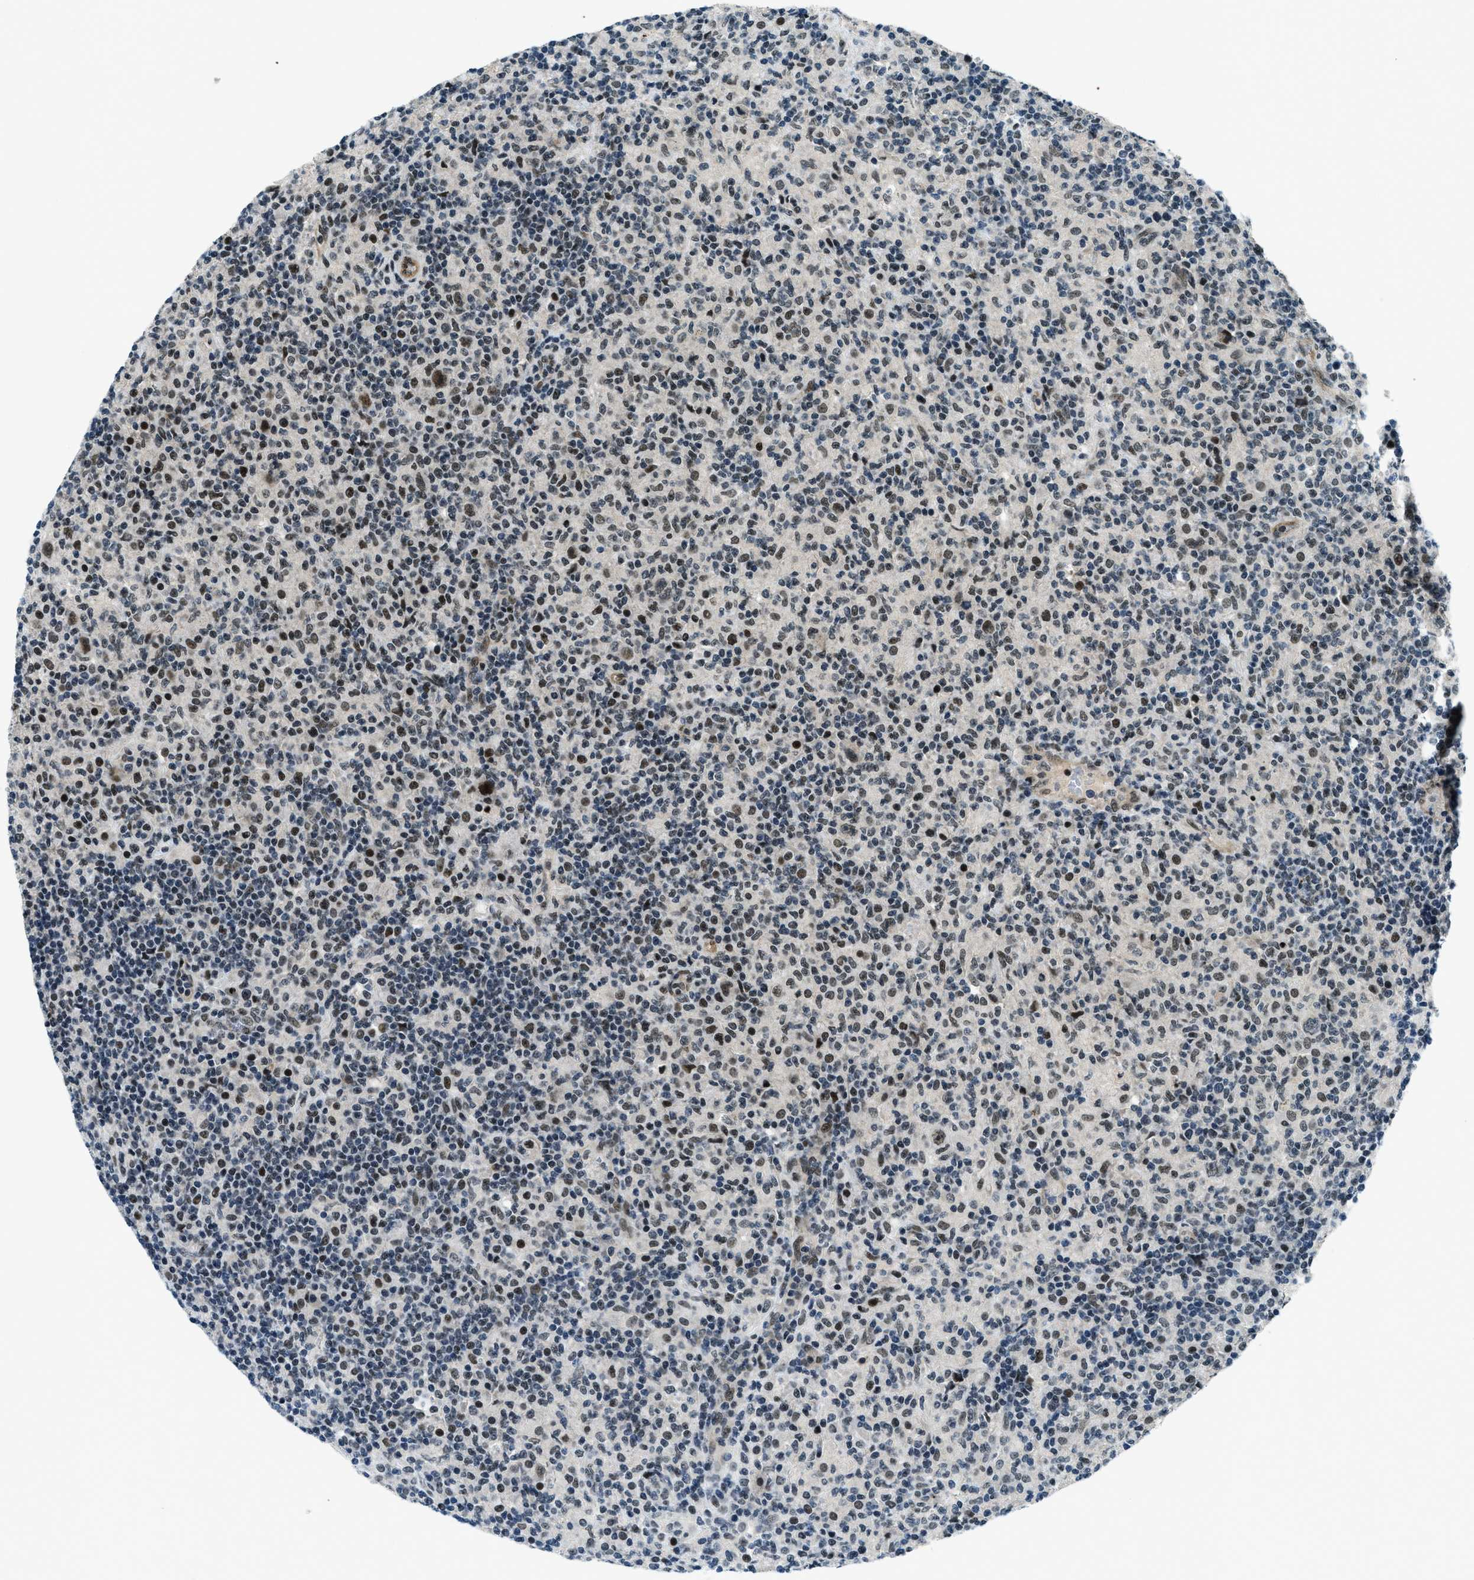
{"staining": {"intensity": "moderate", "quantity": "25%-75%", "location": "nuclear"}, "tissue": "lymphoma", "cell_type": "Tumor cells", "image_type": "cancer", "snomed": [{"axis": "morphology", "description": "Hodgkin's disease, NOS"}, {"axis": "topography", "description": "Lymph node"}], "caption": "Moderate nuclear protein staining is appreciated in about 25%-75% of tumor cells in Hodgkin's disease.", "gene": "KLF6", "patient": {"sex": "male", "age": 70}}